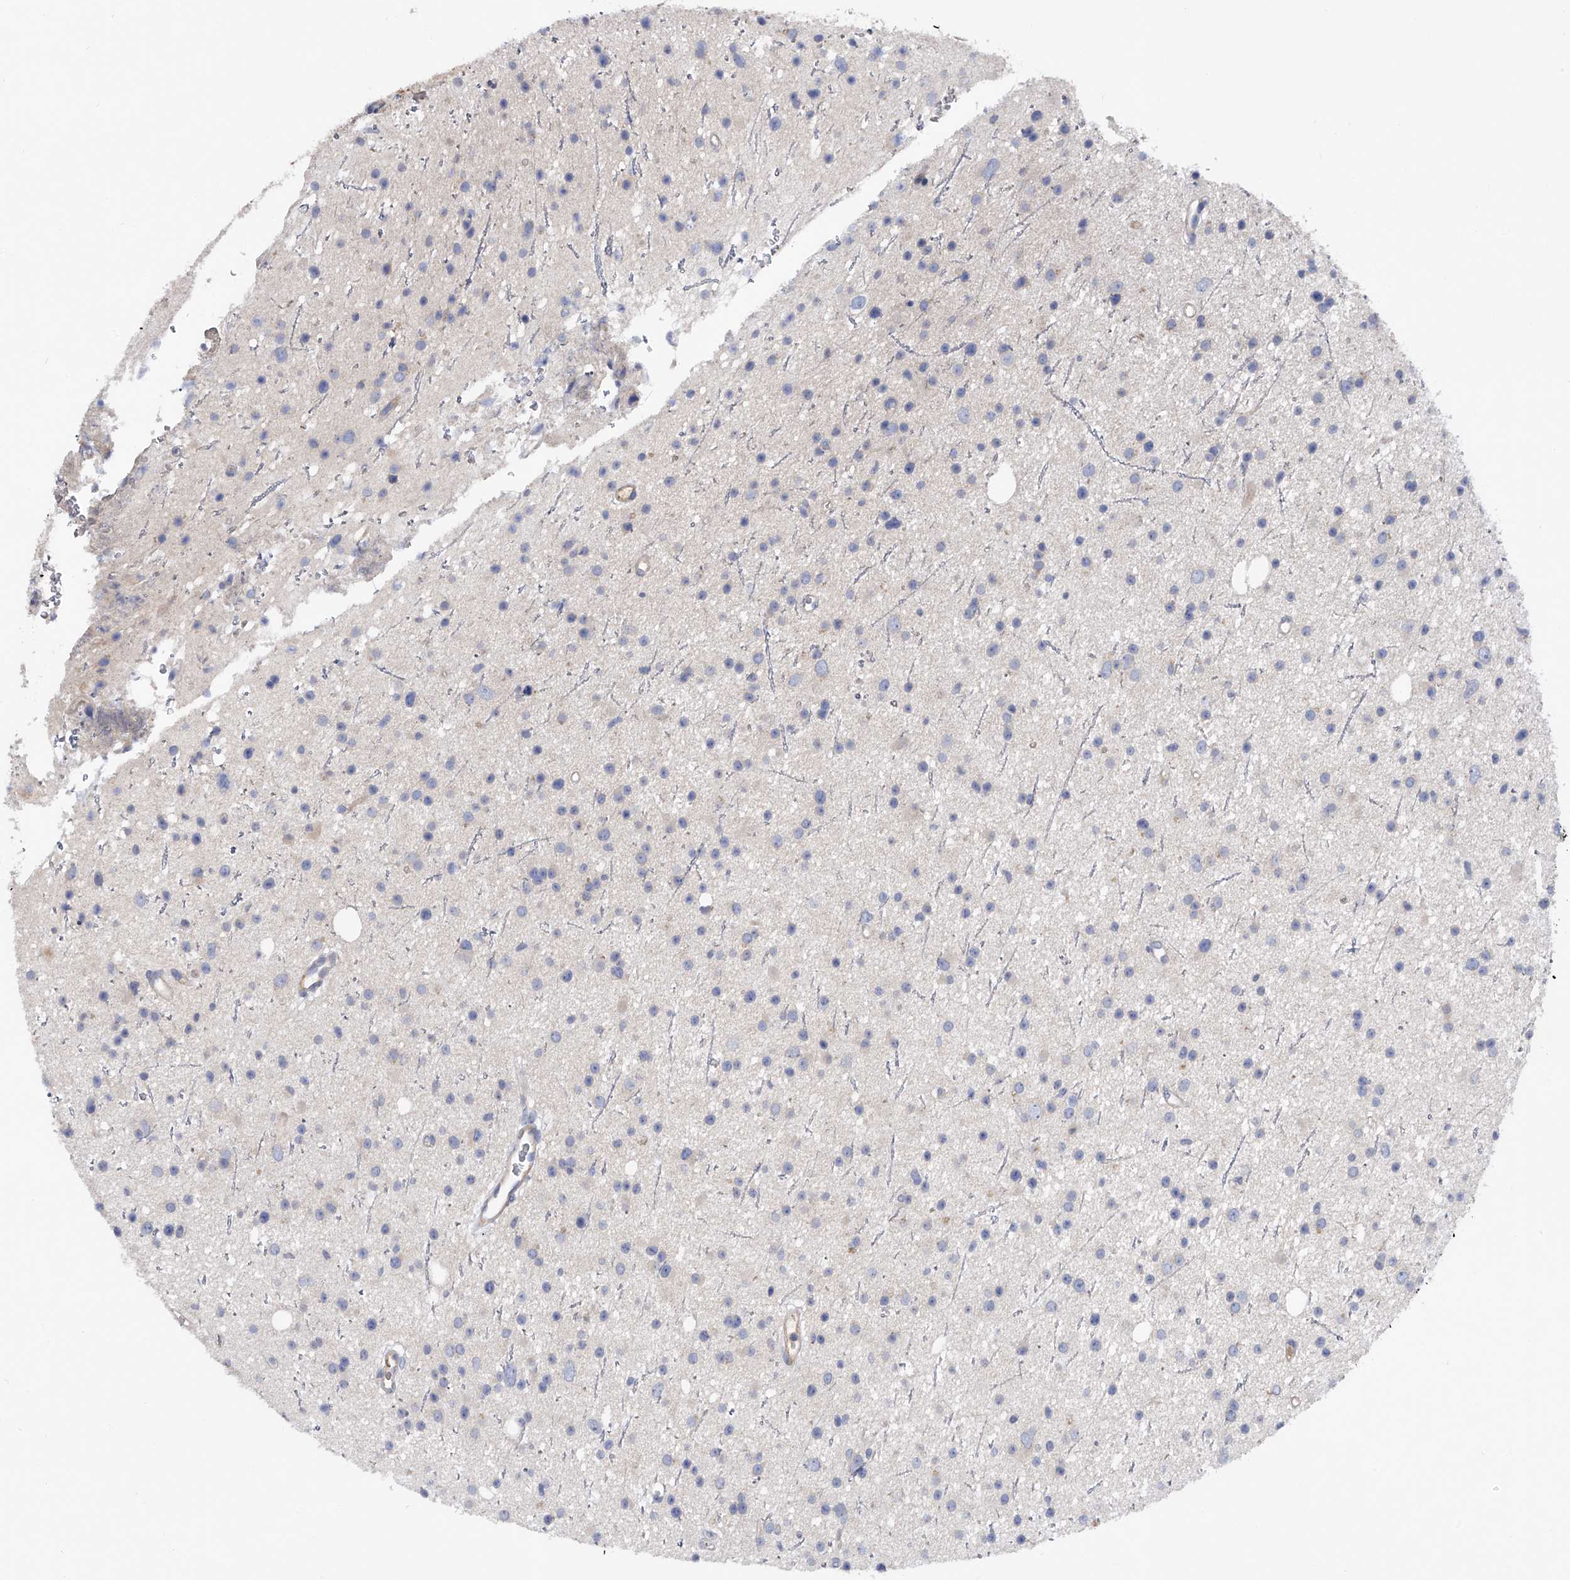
{"staining": {"intensity": "negative", "quantity": "none", "location": "none"}, "tissue": "glioma", "cell_type": "Tumor cells", "image_type": "cancer", "snomed": [{"axis": "morphology", "description": "Glioma, malignant, Low grade"}, {"axis": "topography", "description": "Cerebral cortex"}], "caption": "There is no significant expression in tumor cells of glioma.", "gene": "RWDD2A", "patient": {"sex": "female", "age": 39}}